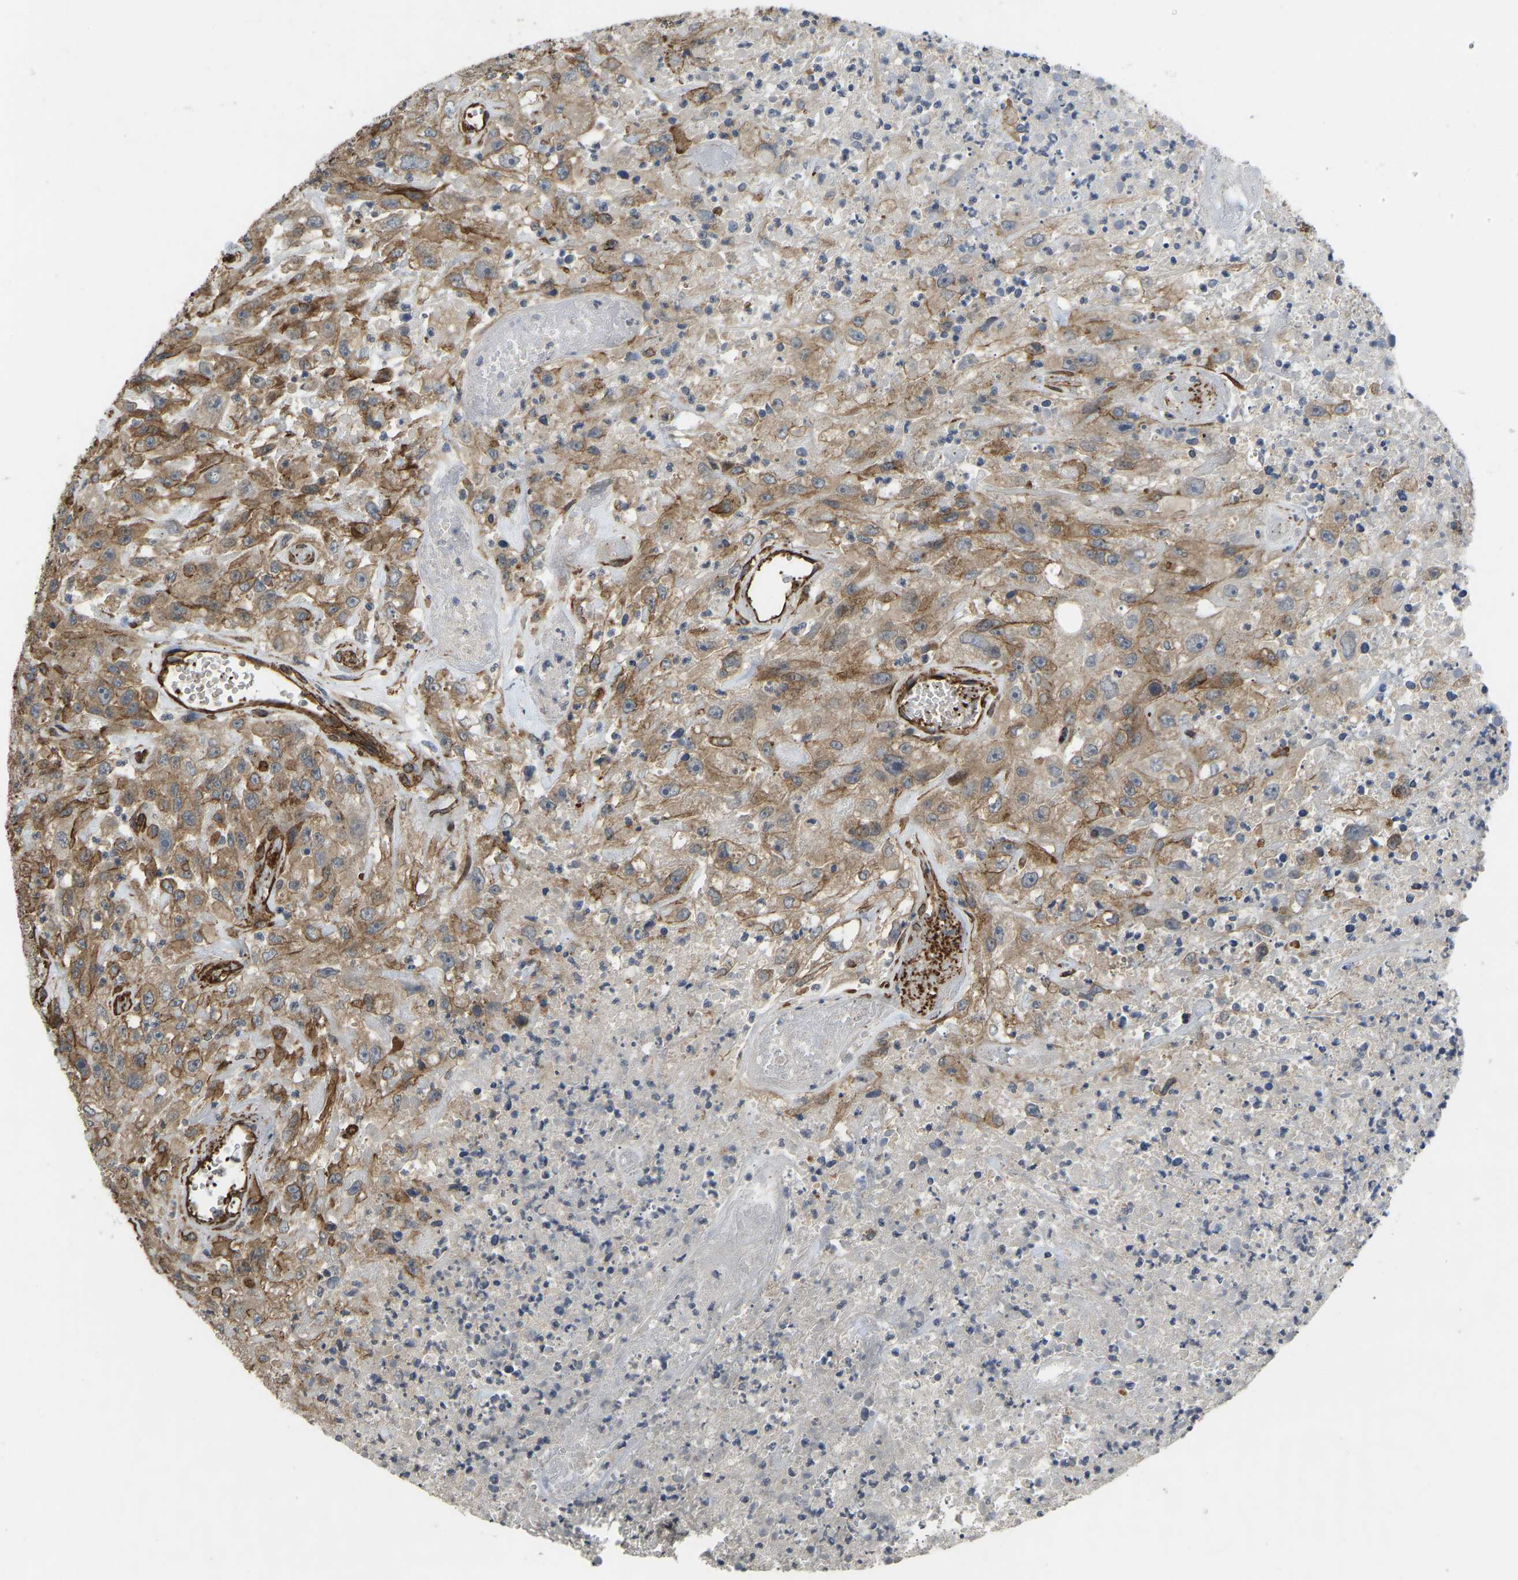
{"staining": {"intensity": "moderate", "quantity": ">75%", "location": "cytoplasmic/membranous"}, "tissue": "urothelial cancer", "cell_type": "Tumor cells", "image_type": "cancer", "snomed": [{"axis": "morphology", "description": "Urothelial carcinoma, High grade"}, {"axis": "topography", "description": "Urinary bladder"}], "caption": "This photomicrograph demonstrates immunohistochemistry staining of human urothelial cancer, with medium moderate cytoplasmic/membranous staining in approximately >75% of tumor cells.", "gene": "NMB", "patient": {"sex": "male", "age": 46}}